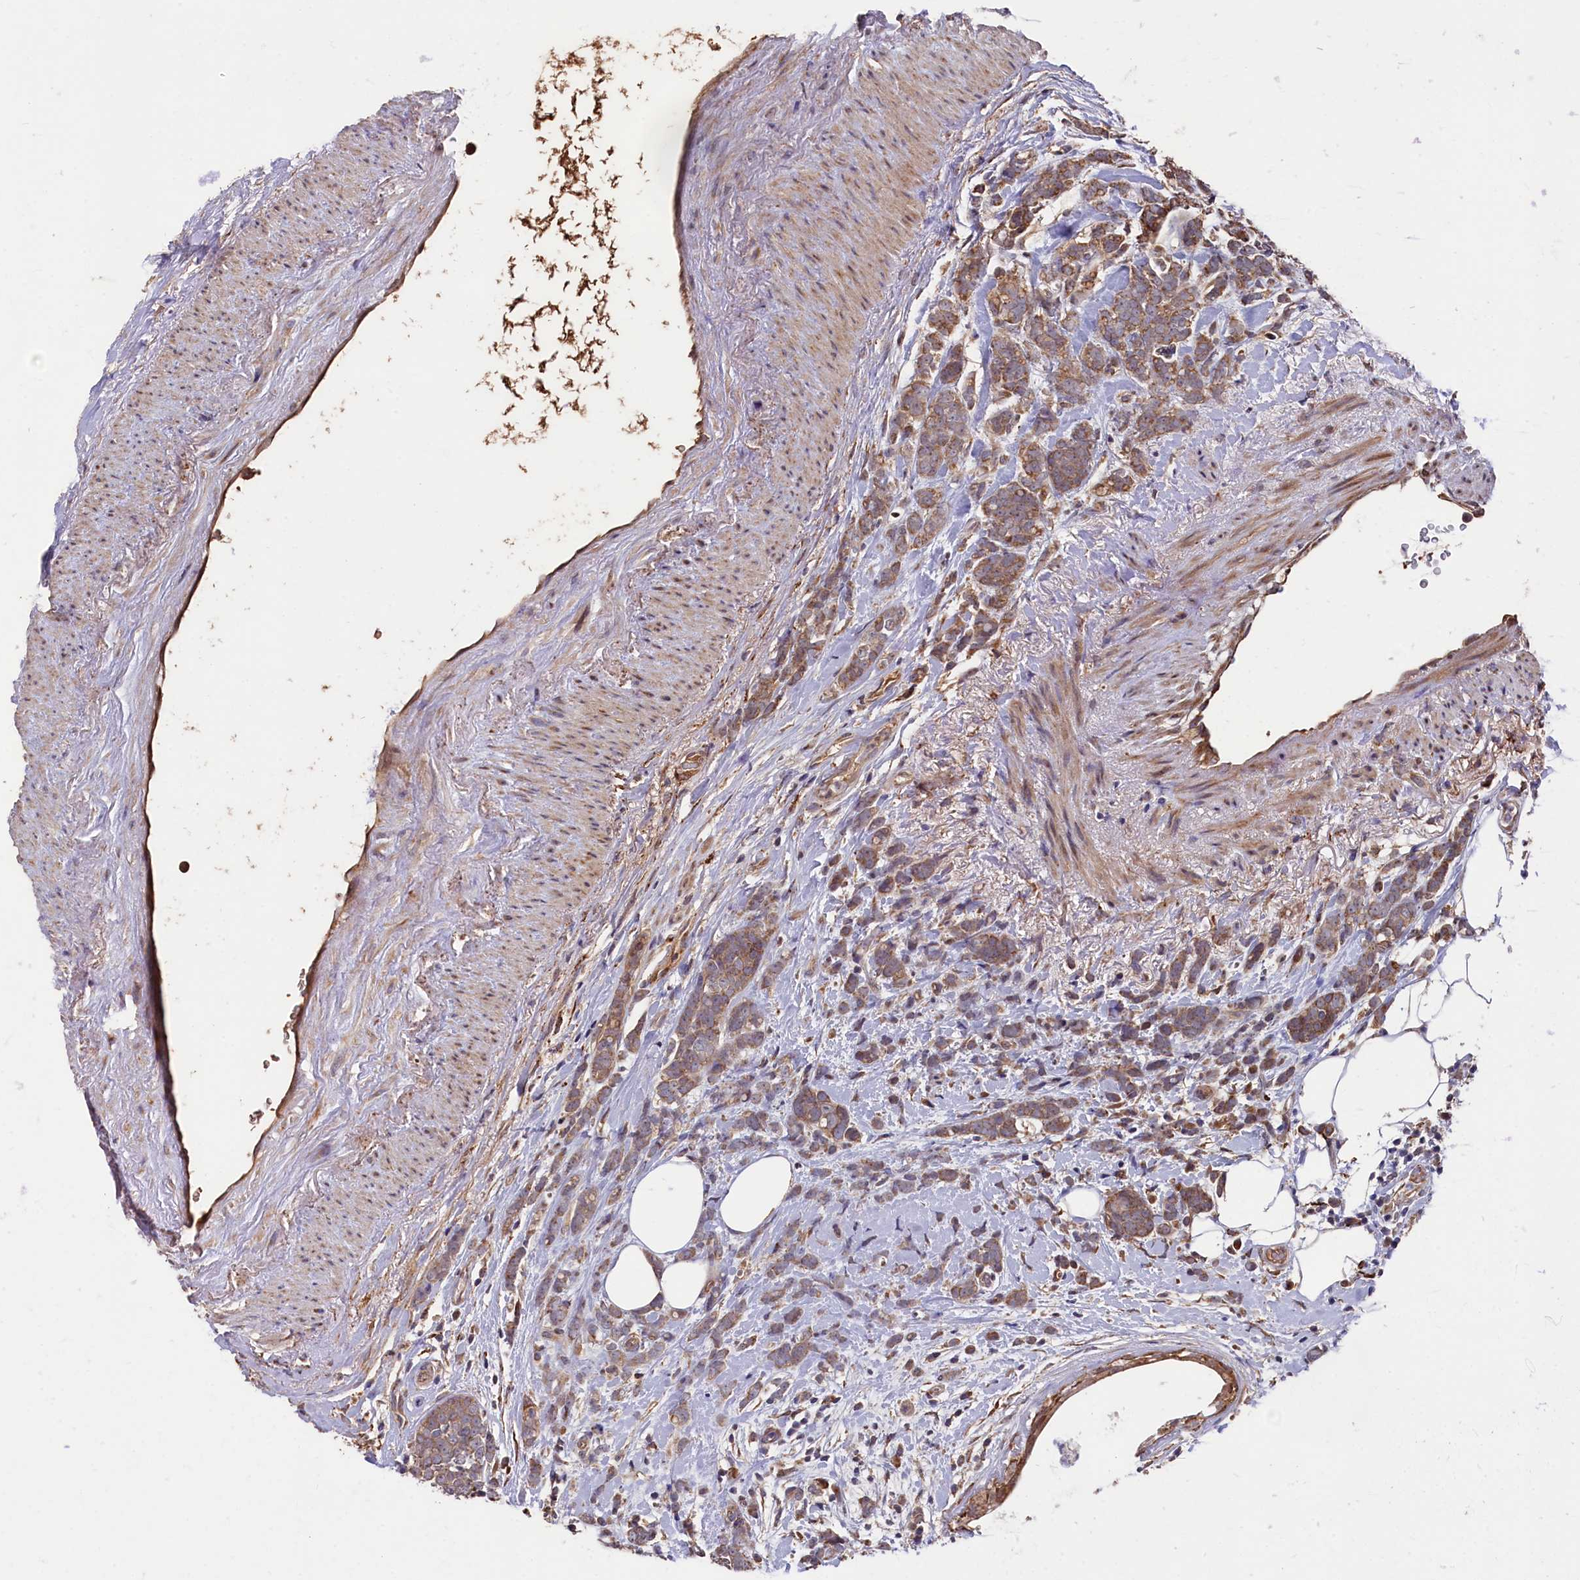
{"staining": {"intensity": "moderate", "quantity": ">75%", "location": "cytoplasmic/membranous"}, "tissue": "breast cancer", "cell_type": "Tumor cells", "image_type": "cancer", "snomed": [{"axis": "morphology", "description": "Lobular carcinoma"}, {"axis": "topography", "description": "Breast"}], "caption": "Breast lobular carcinoma stained for a protein displays moderate cytoplasmic/membranous positivity in tumor cells. (brown staining indicates protein expression, while blue staining denotes nuclei).", "gene": "SLC12A4", "patient": {"sex": "female", "age": 58}}